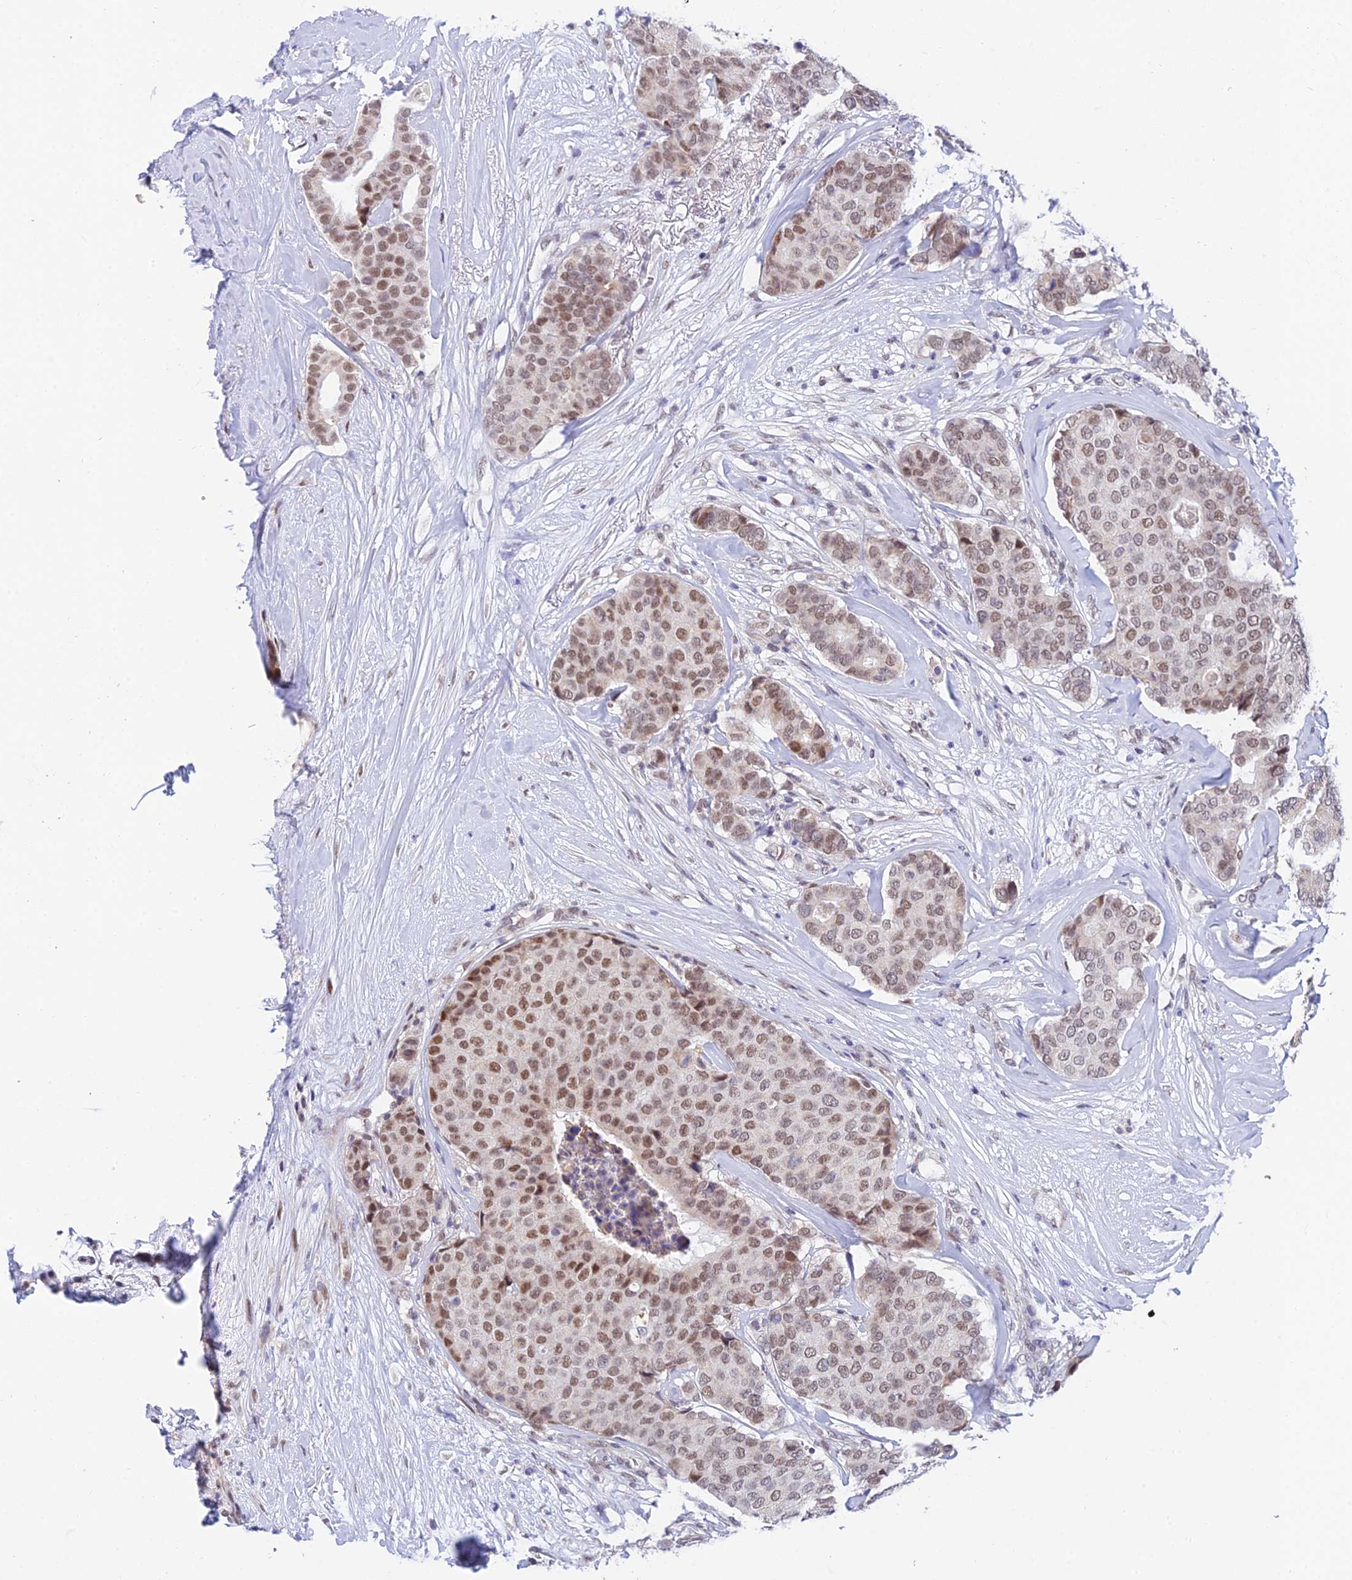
{"staining": {"intensity": "moderate", "quantity": ">75%", "location": "nuclear"}, "tissue": "breast cancer", "cell_type": "Tumor cells", "image_type": "cancer", "snomed": [{"axis": "morphology", "description": "Duct carcinoma"}, {"axis": "topography", "description": "Breast"}], "caption": "This is an image of IHC staining of invasive ductal carcinoma (breast), which shows moderate staining in the nuclear of tumor cells.", "gene": "C2orf49", "patient": {"sex": "female", "age": 75}}